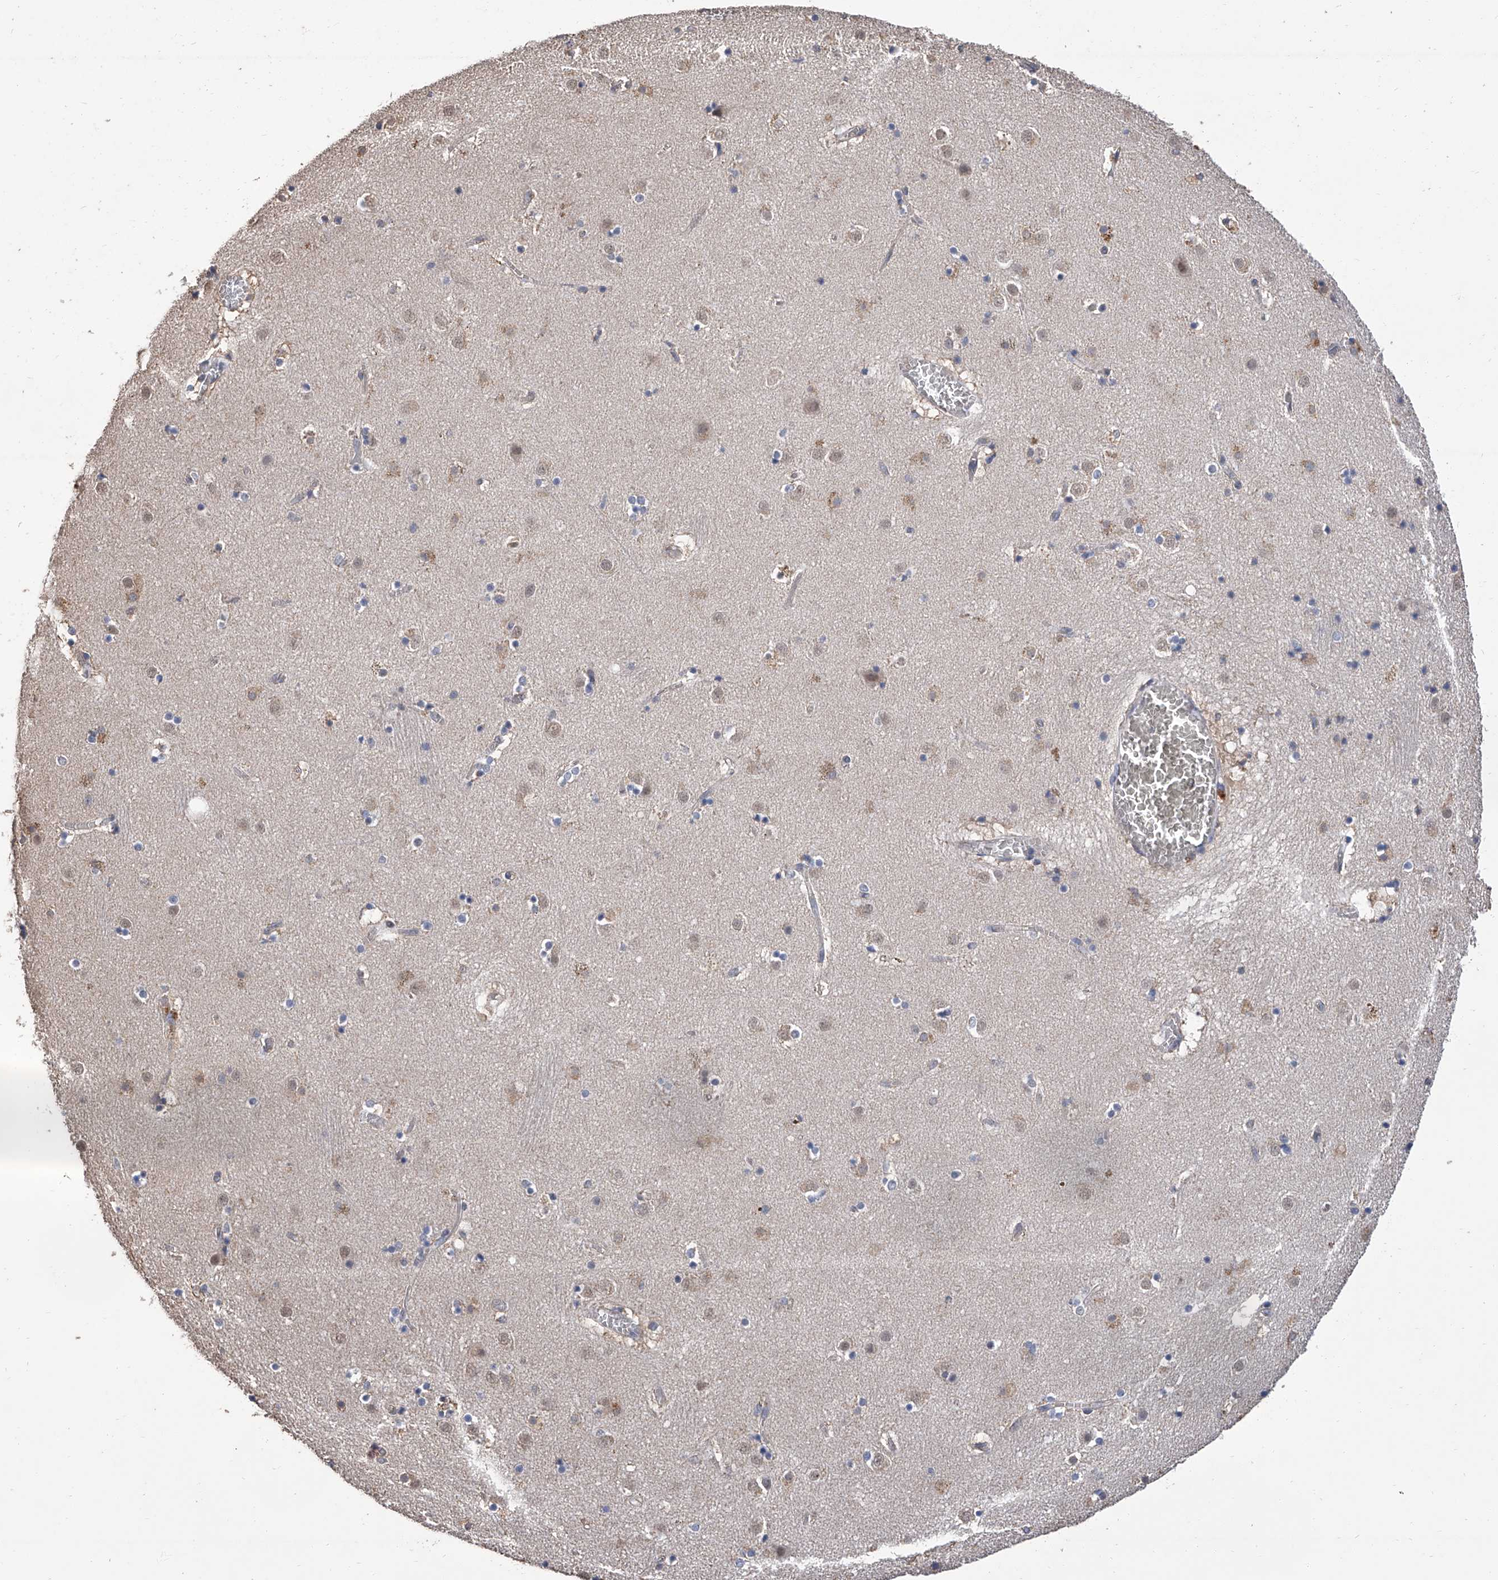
{"staining": {"intensity": "moderate", "quantity": "<25%", "location": "cytoplasmic/membranous"}, "tissue": "caudate", "cell_type": "Glial cells", "image_type": "normal", "snomed": [{"axis": "morphology", "description": "Normal tissue, NOS"}, {"axis": "topography", "description": "Lateral ventricle wall"}], "caption": "DAB (3,3'-diaminobenzidine) immunohistochemical staining of normal caudate displays moderate cytoplasmic/membranous protein positivity in approximately <25% of glial cells.", "gene": "GPT", "patient": {"sex": "male", "age": 70}}